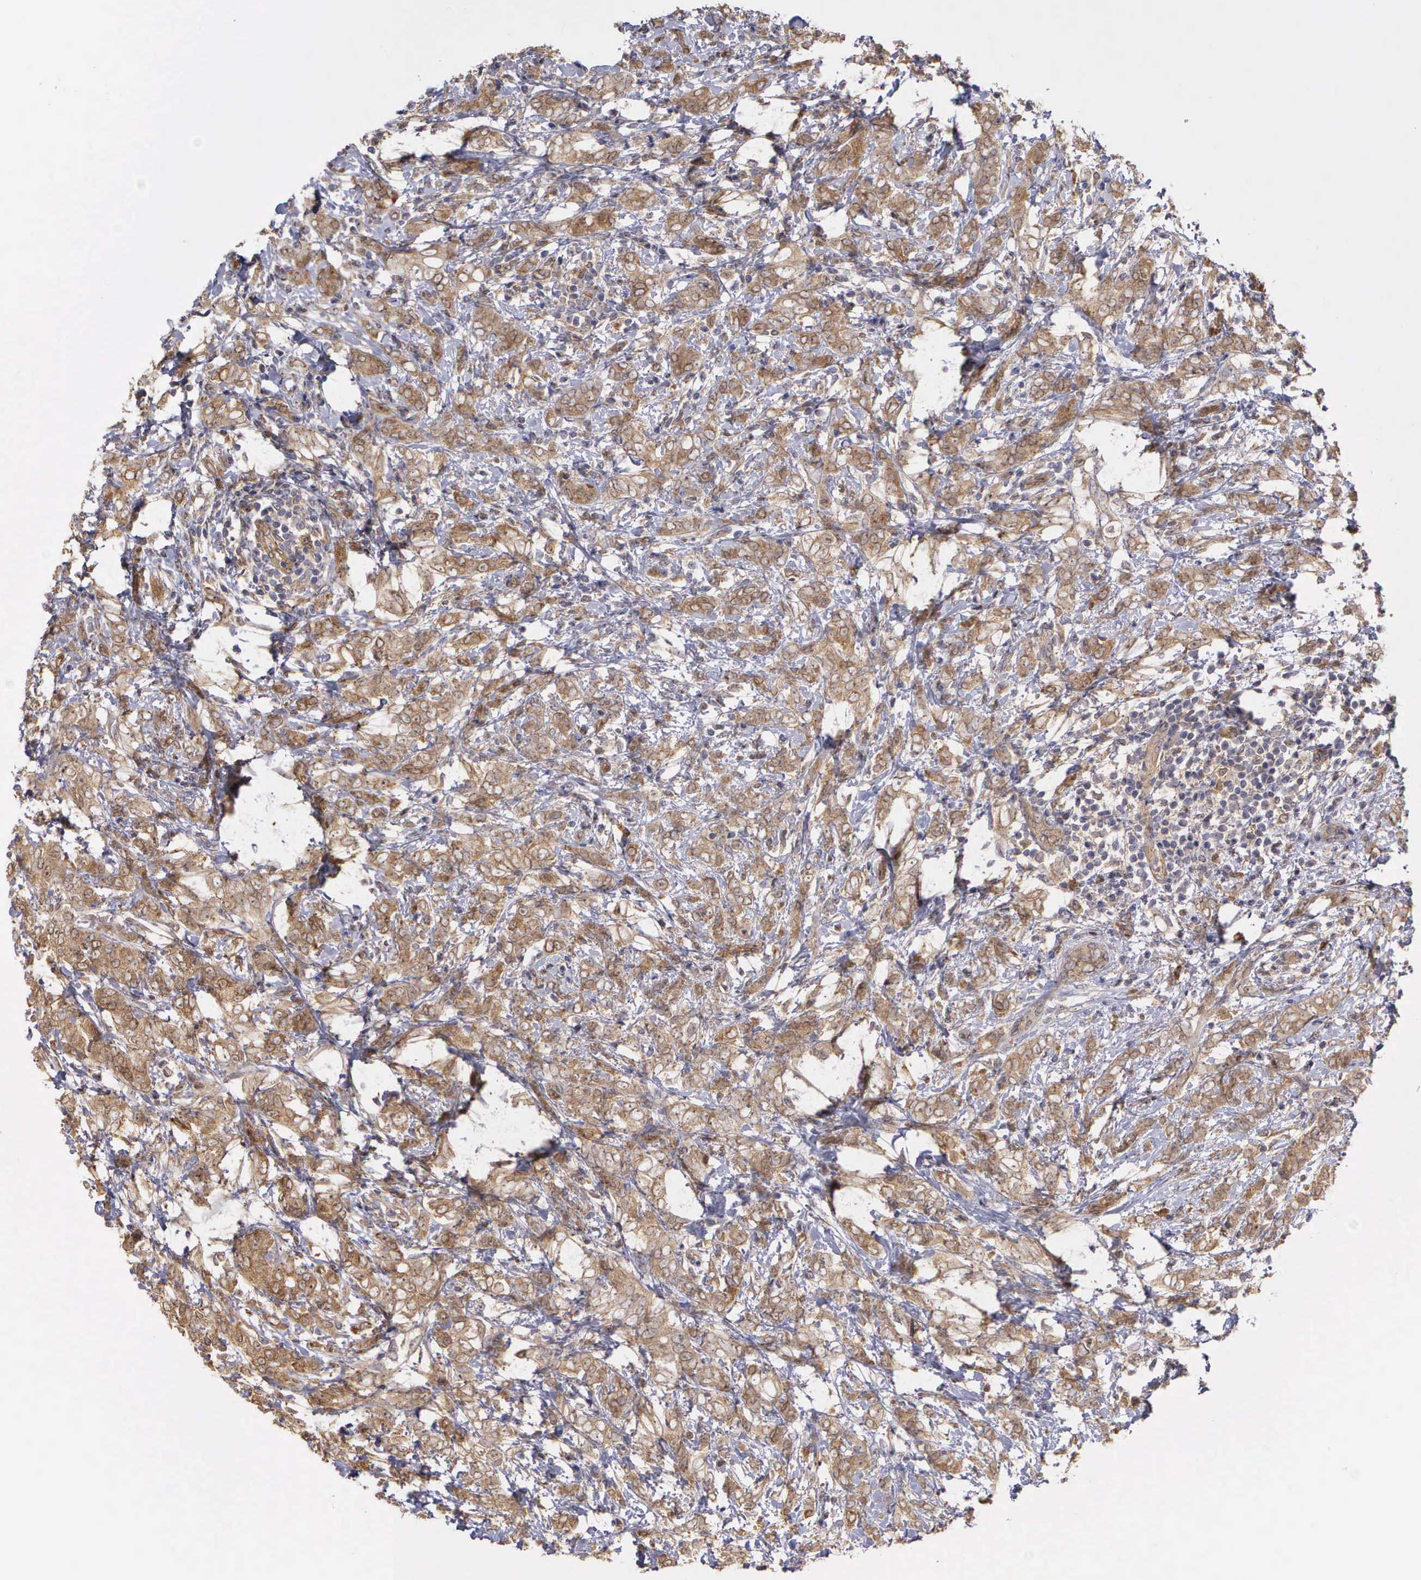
{"staining": {"intensity": "moderate", "quantity": ">75%", "location": "cytoplasmic/membranous,nuclear"}, "tissue": "breast cancer", "cell_type": "Tumor cells", "image_type": "cancer", "snomed": [{"axis": "morphology", "description": "Duct carcinoma"}, {"axis": "topography", "description": "Breast"}], "caption": "This is an image of immunohistochemistry (IHC) staining of breast invasive ductal carcinoma, which shows moderate staining in the cytoplasmic/membranous and nuclear of tumor cells.", "gene": "DNAJB7", "patient": {"sex": "female", "age": 53}}